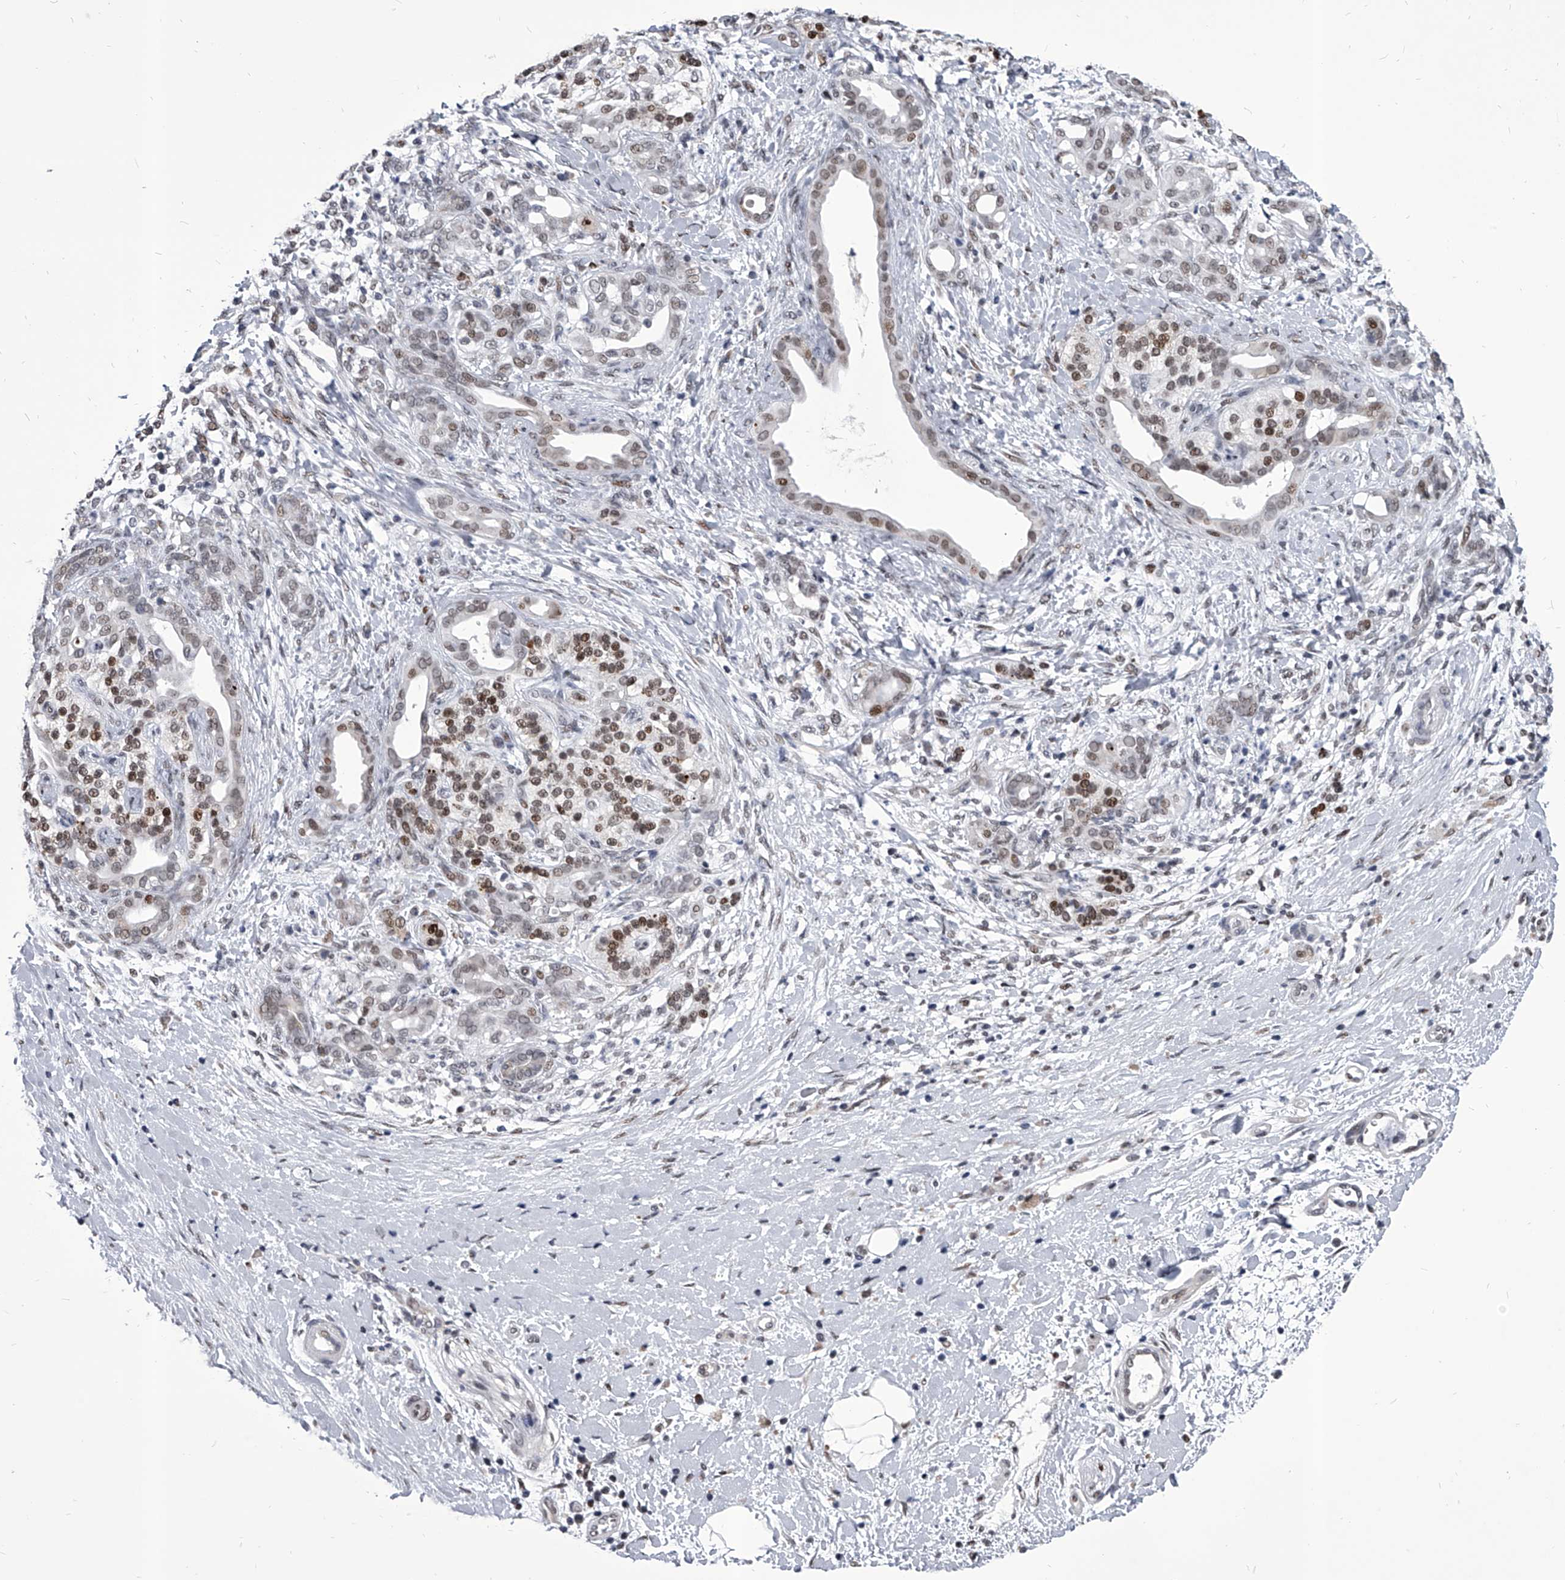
{"staining": {"intensity": "weak", "quantity": "25%-75%", "location": "nuclear"}, "tissue": "pancreatic cancer", "cell_type": "Tumor cells", "image_type": "cancer", "snomed": [{"axis": "morphology", "description": "Adenocarcinoma, NOS"}, {"axis": "topography", "description": "Pancreas"}], "caption": "The histopathology image displays a brown stain indicating the presence of a protein in the nuclear of tumor cells in pancreatic adenocarcinoma.", "gene": "CMTR1", "patient": {"sex": "male", "age": 58}}